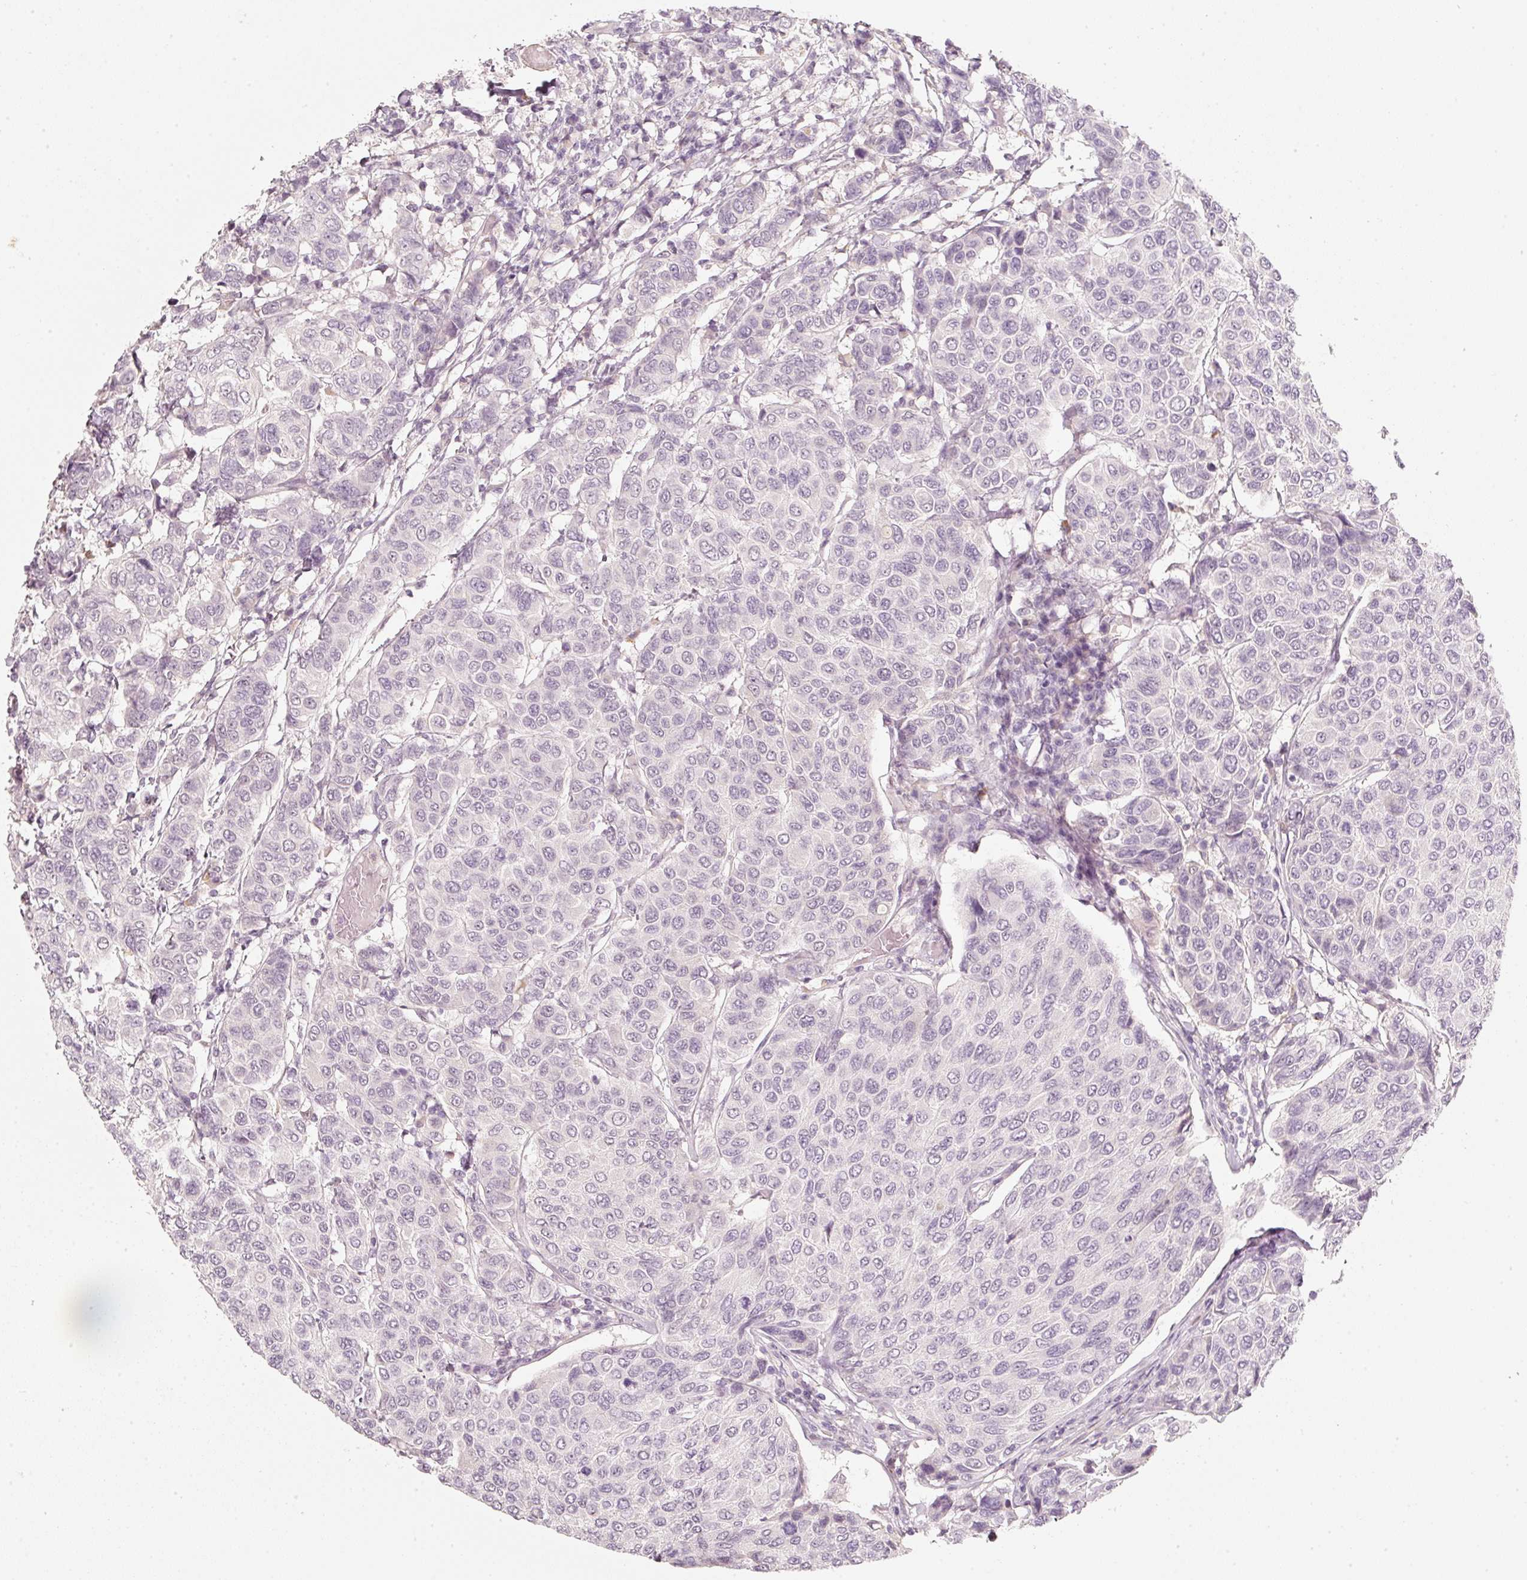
{"staining": {"intensity": "negative", "quantity": "none", "location": "none"}, "tissue": "breast cancer", "cell_type": "Tumor cells", "image_type": "cancer", "snomed": [{"axis": "morphology", "description": "Duct carcinoma"}, {"axis": "topography", "description": "Breast"}], "caption": "Micrograph shows no significant protein staining in tumor cells of breast cancer.", "gene": "STEAP1", "patient": {"sex": "female", "age": 55}}